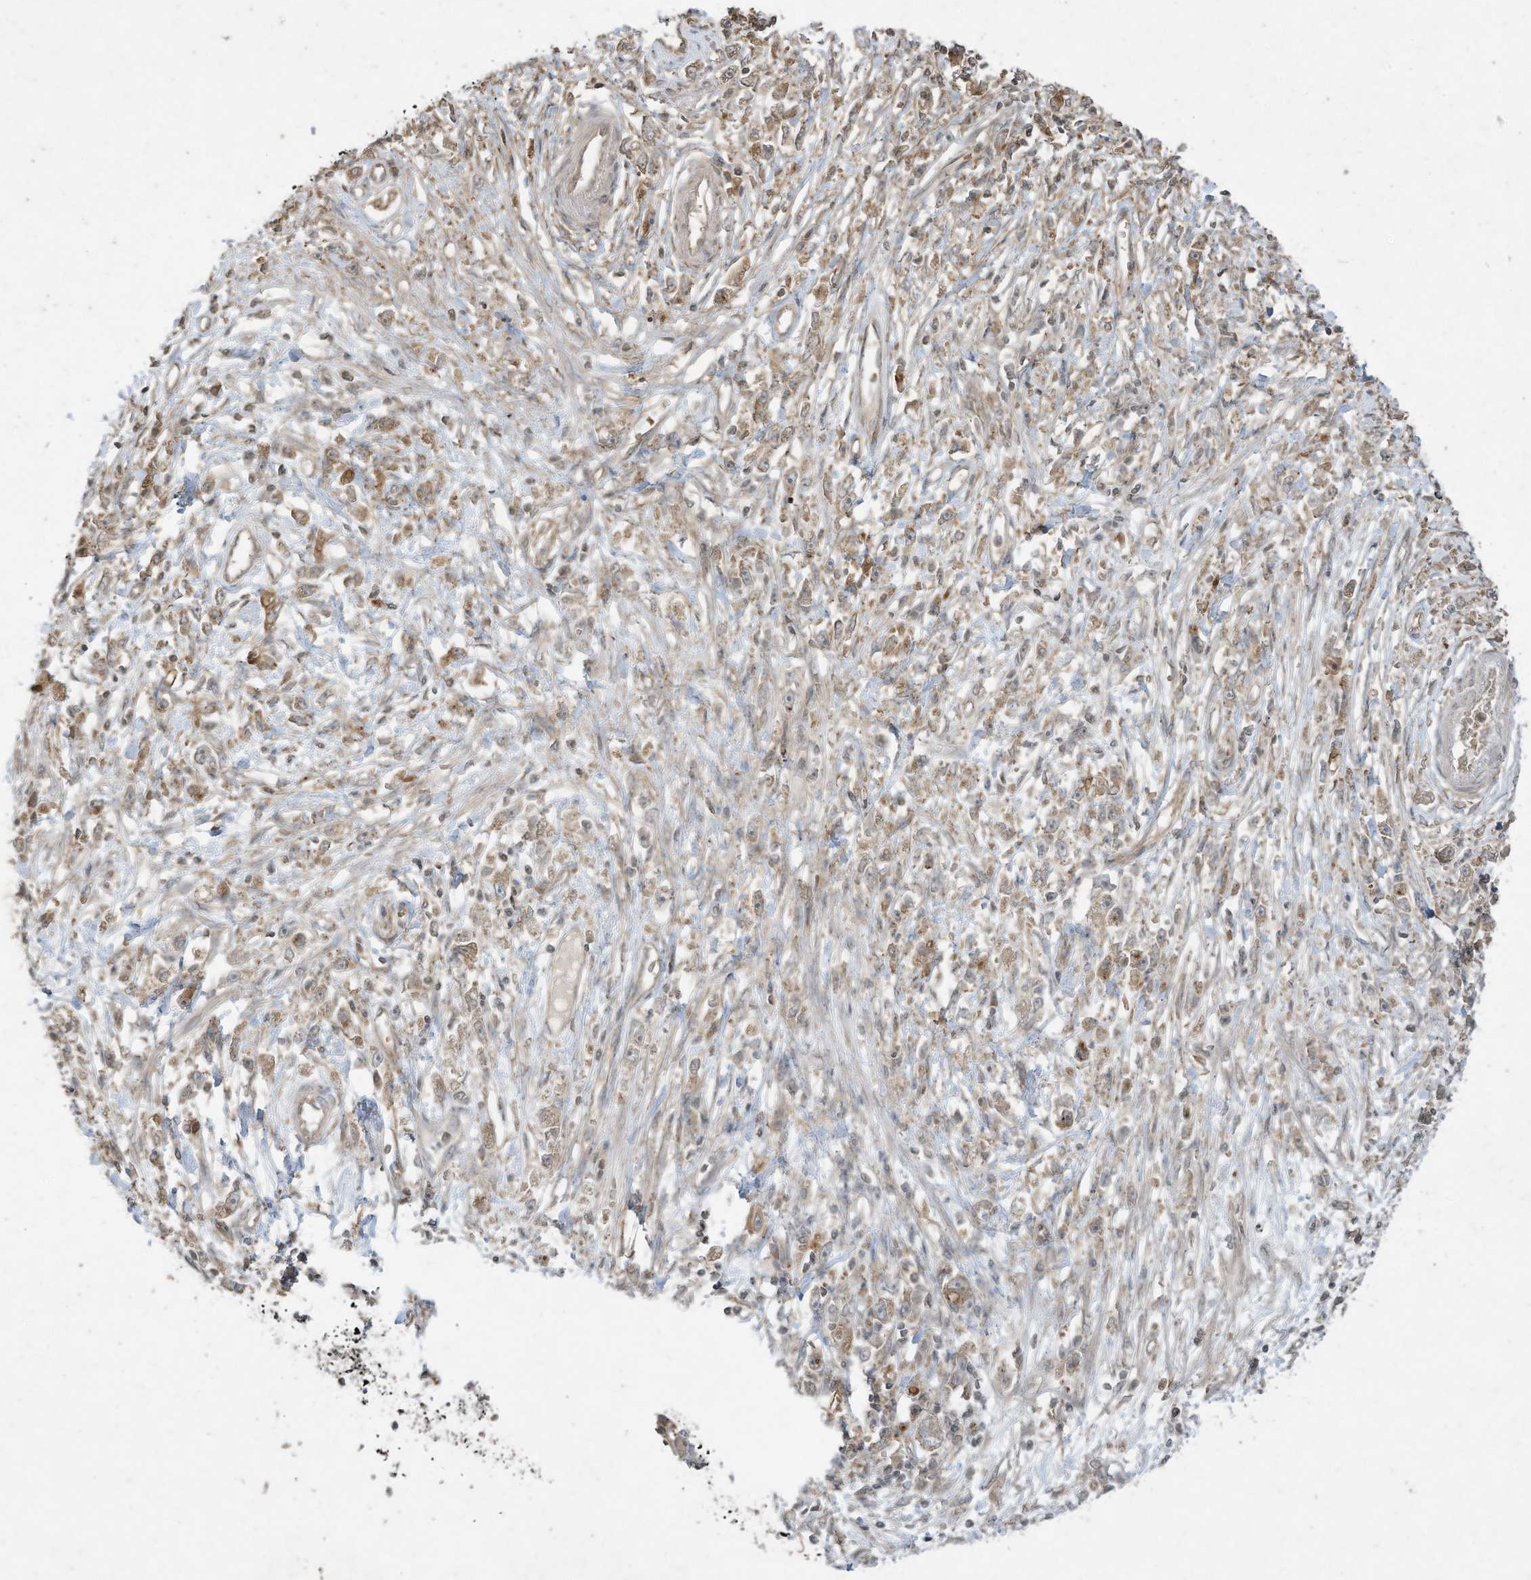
{"staining": {"intensity": "weak", "quantity": ">75%", "location": "cytoplasmic/membranous"}, "tissue": "stomach cancer", "cell_type": "Tumor cells", "image_type": "cancer", "snomed": [{"axis": "morphology", "description": "Adenocarcinoma, NOS"}, {"axis": "topography", "description": "Stomach"}], "caption": "Human stomach cancer stained for a protein (brown) demonstrates weak cytoplasmic/membranous positive expression in approximately >75% of tumor cells.", "gene": "MATN2", "patient": {"sex": "female", "age": 59}}